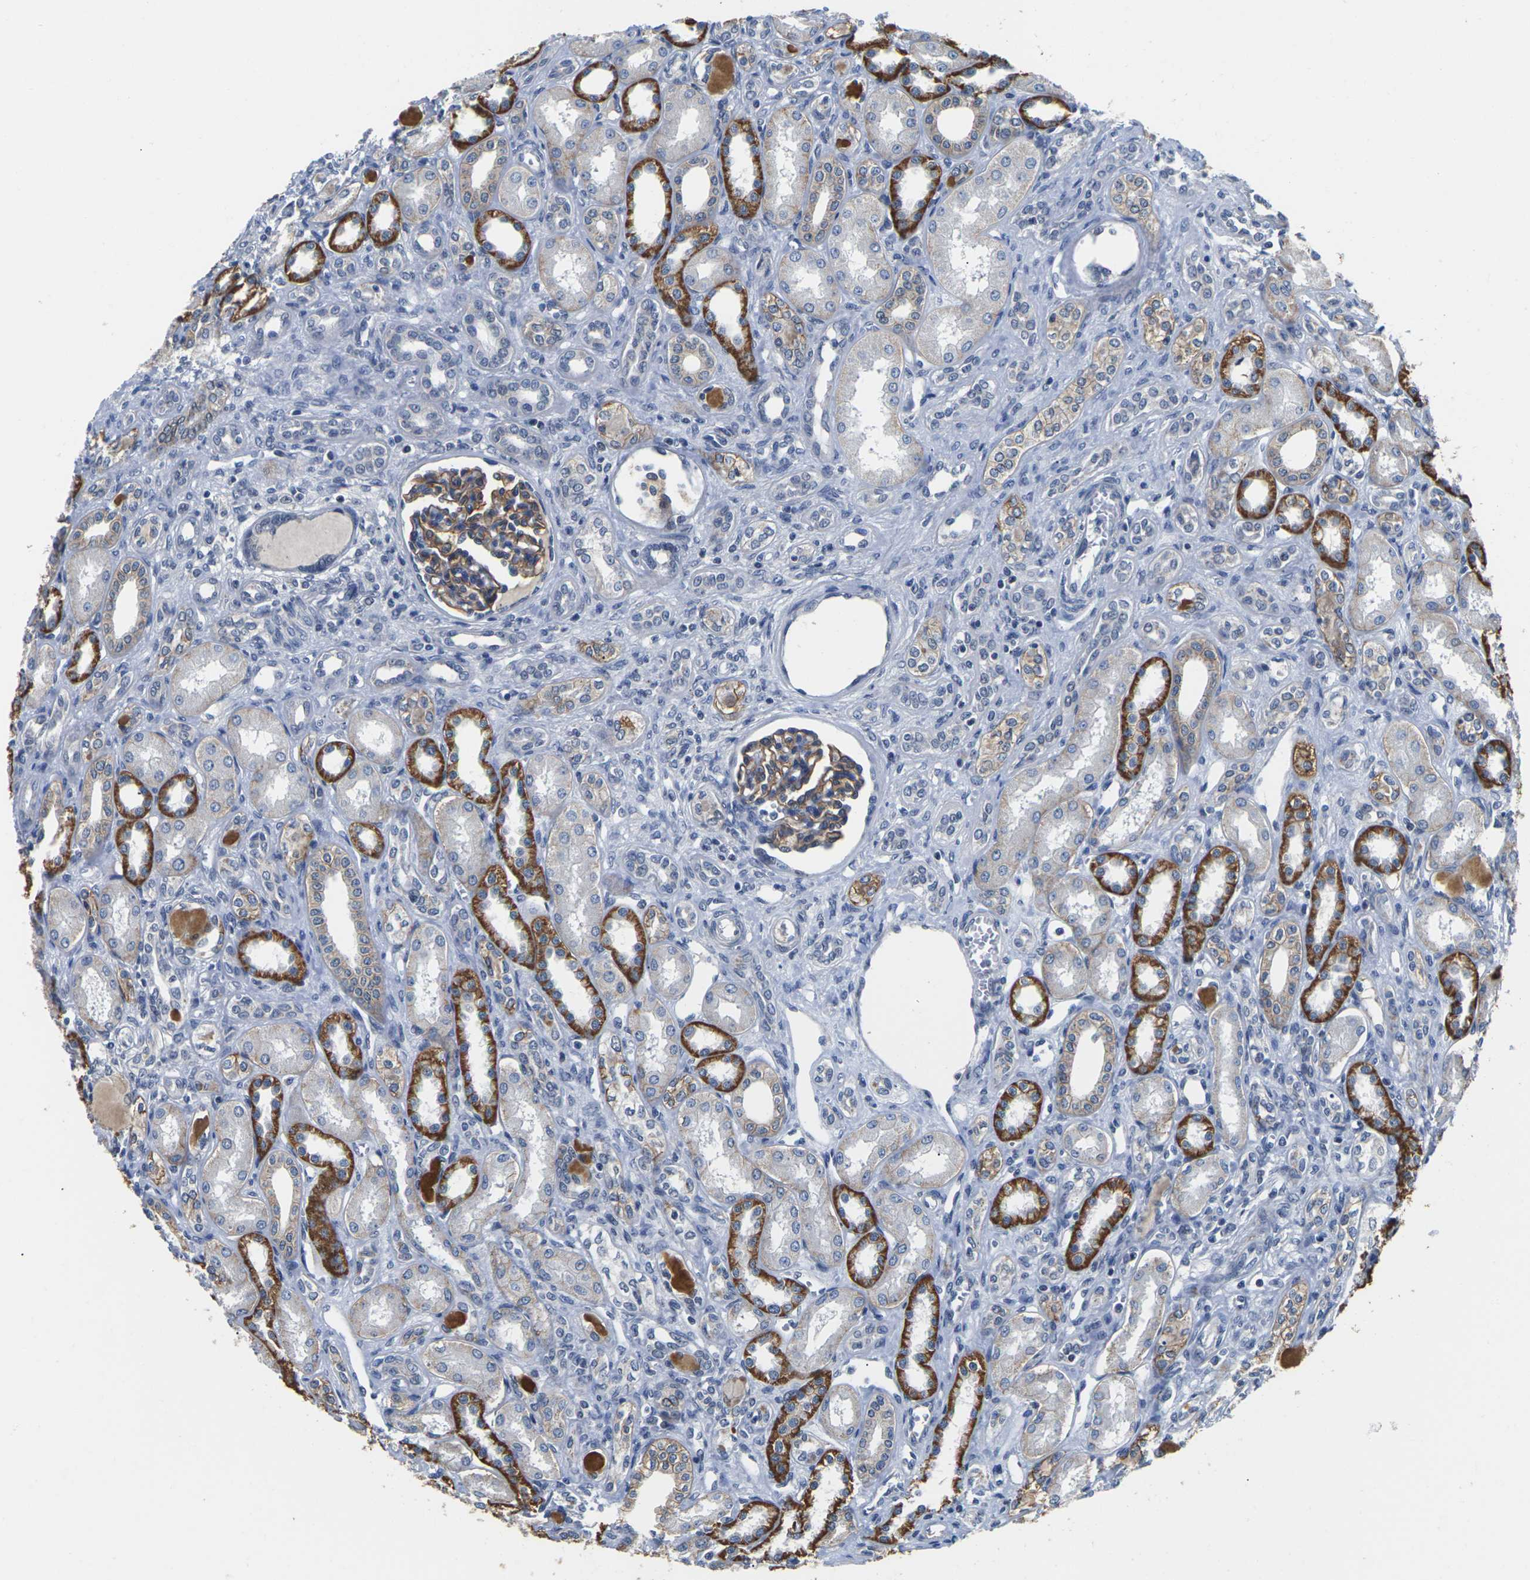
{"staining": {"intensity": "moderate", "quantity": ">75%", "location": "cytoplasmic/membranous"}, "tissue": "kidney", "cell_type": "Cells in glomeruli", "image_type": "normal", "snomed": [{"axis": "morphology", "description": "Normal tissue, NOS"}, {"axis": "topography", "description": "Kidney"}], "caption": "Moderate cytoplasmic/membranous positivity is appreciated in approximately >75% of cells in glomeruli in unremarkable kidney. (Stains: DAB in brown, nuclei in blue, Microscopy: brightfield microscopy at high magnification).", "gene": "ST6GAL2", "patient": {"sex": "male", "age": 7}}